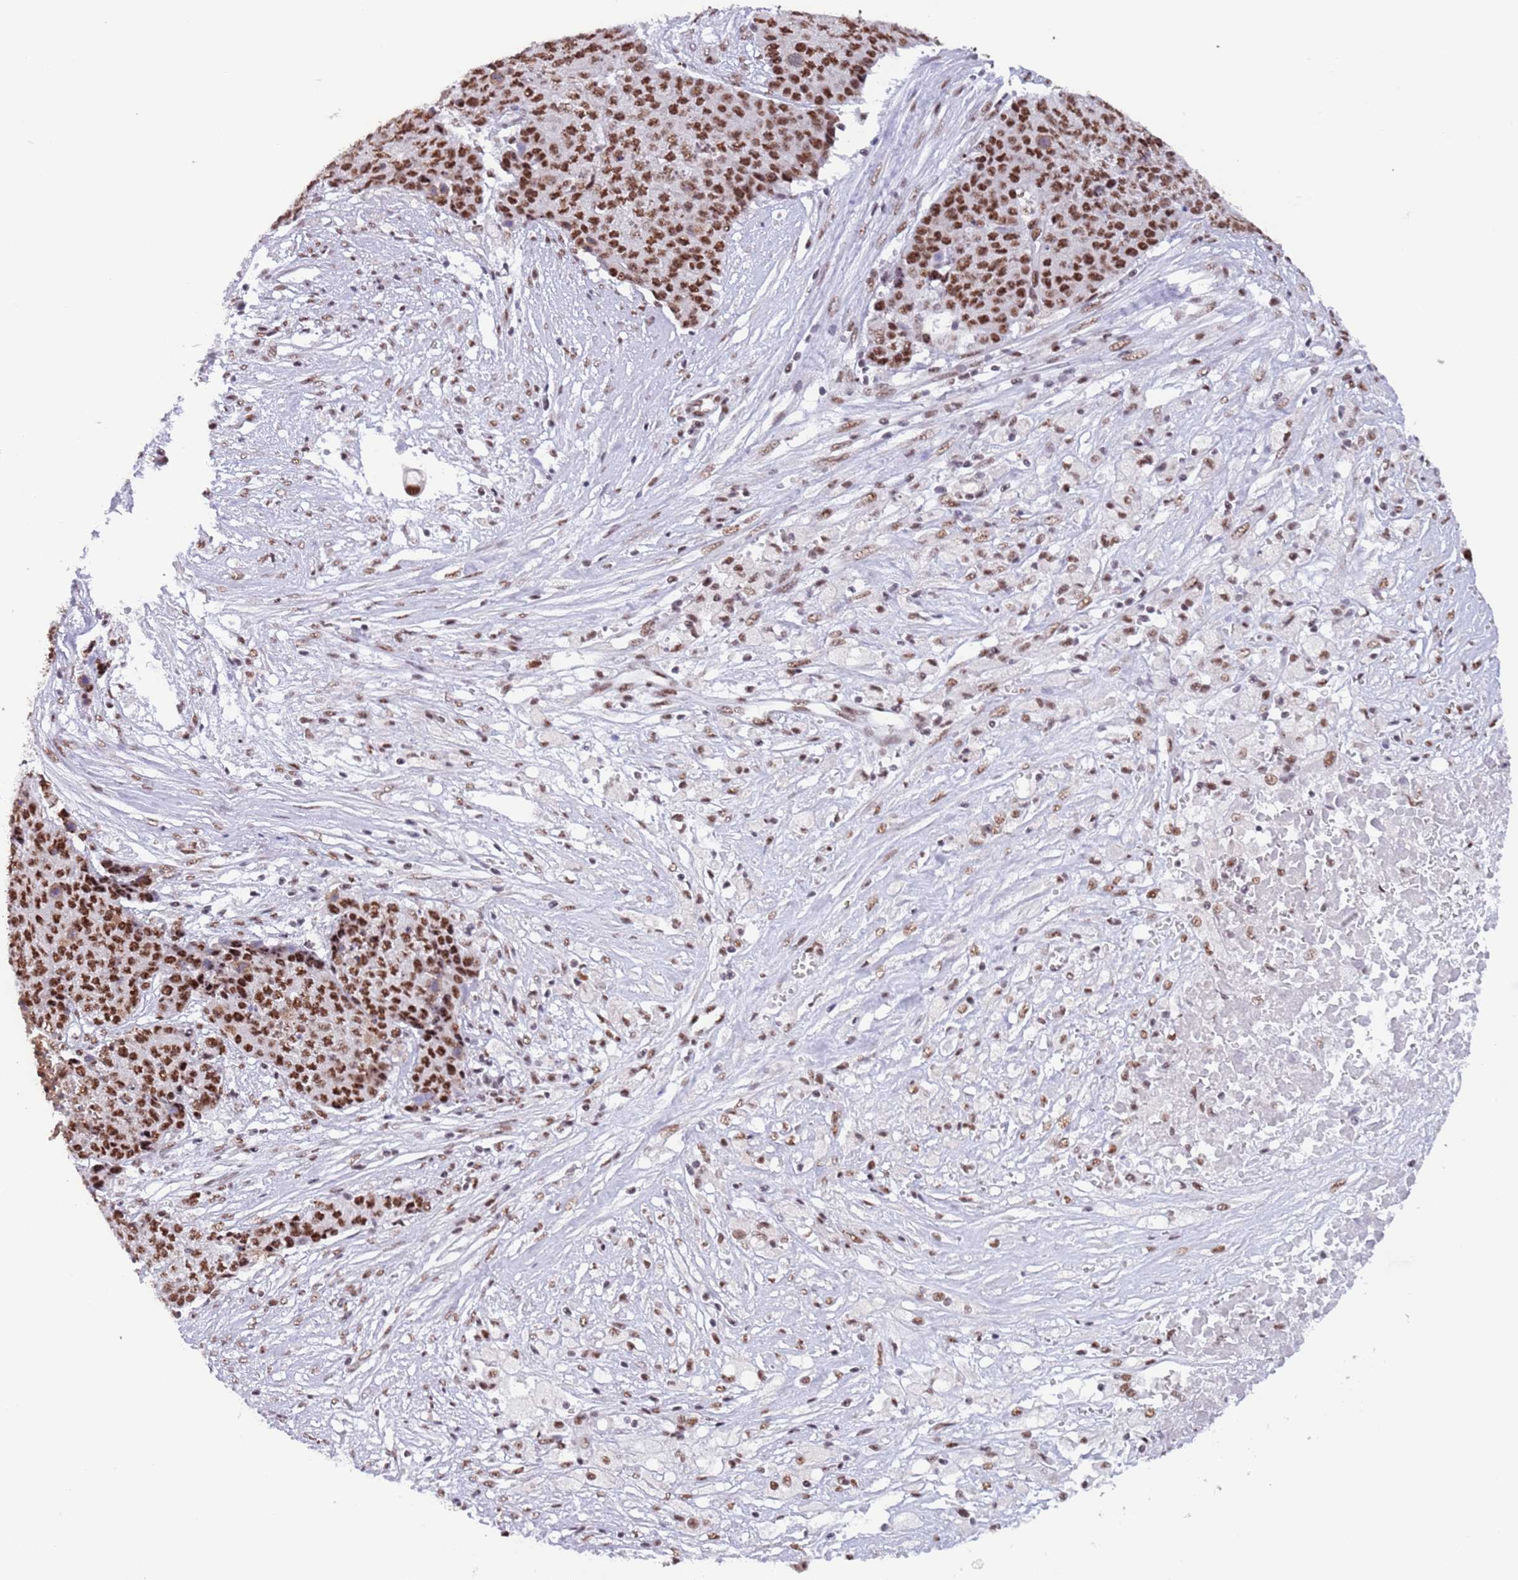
{"staining": {"intensity": "strong", "quantity": ">75%", "location": "nuclear"}, "tissue": "ovarian cancer", "cell_type": "Tumor cells", "image_type": "cancer", "snomed": [{"axis": "morphology", "description": "Carcinoma, endometroid"}, {"axis": "topography", "description": "Ovary"}], "caption": "Protein expression analysis of ovarian cancer (endometroid carcinoma) demonstrates strong nuclear expression in approximately >75% of tumor cells. The protein is shown in brown color, while the nuclei are stained blue.", "gene": "SF3A2", "patient": {"sex": "female", "age": 42}}